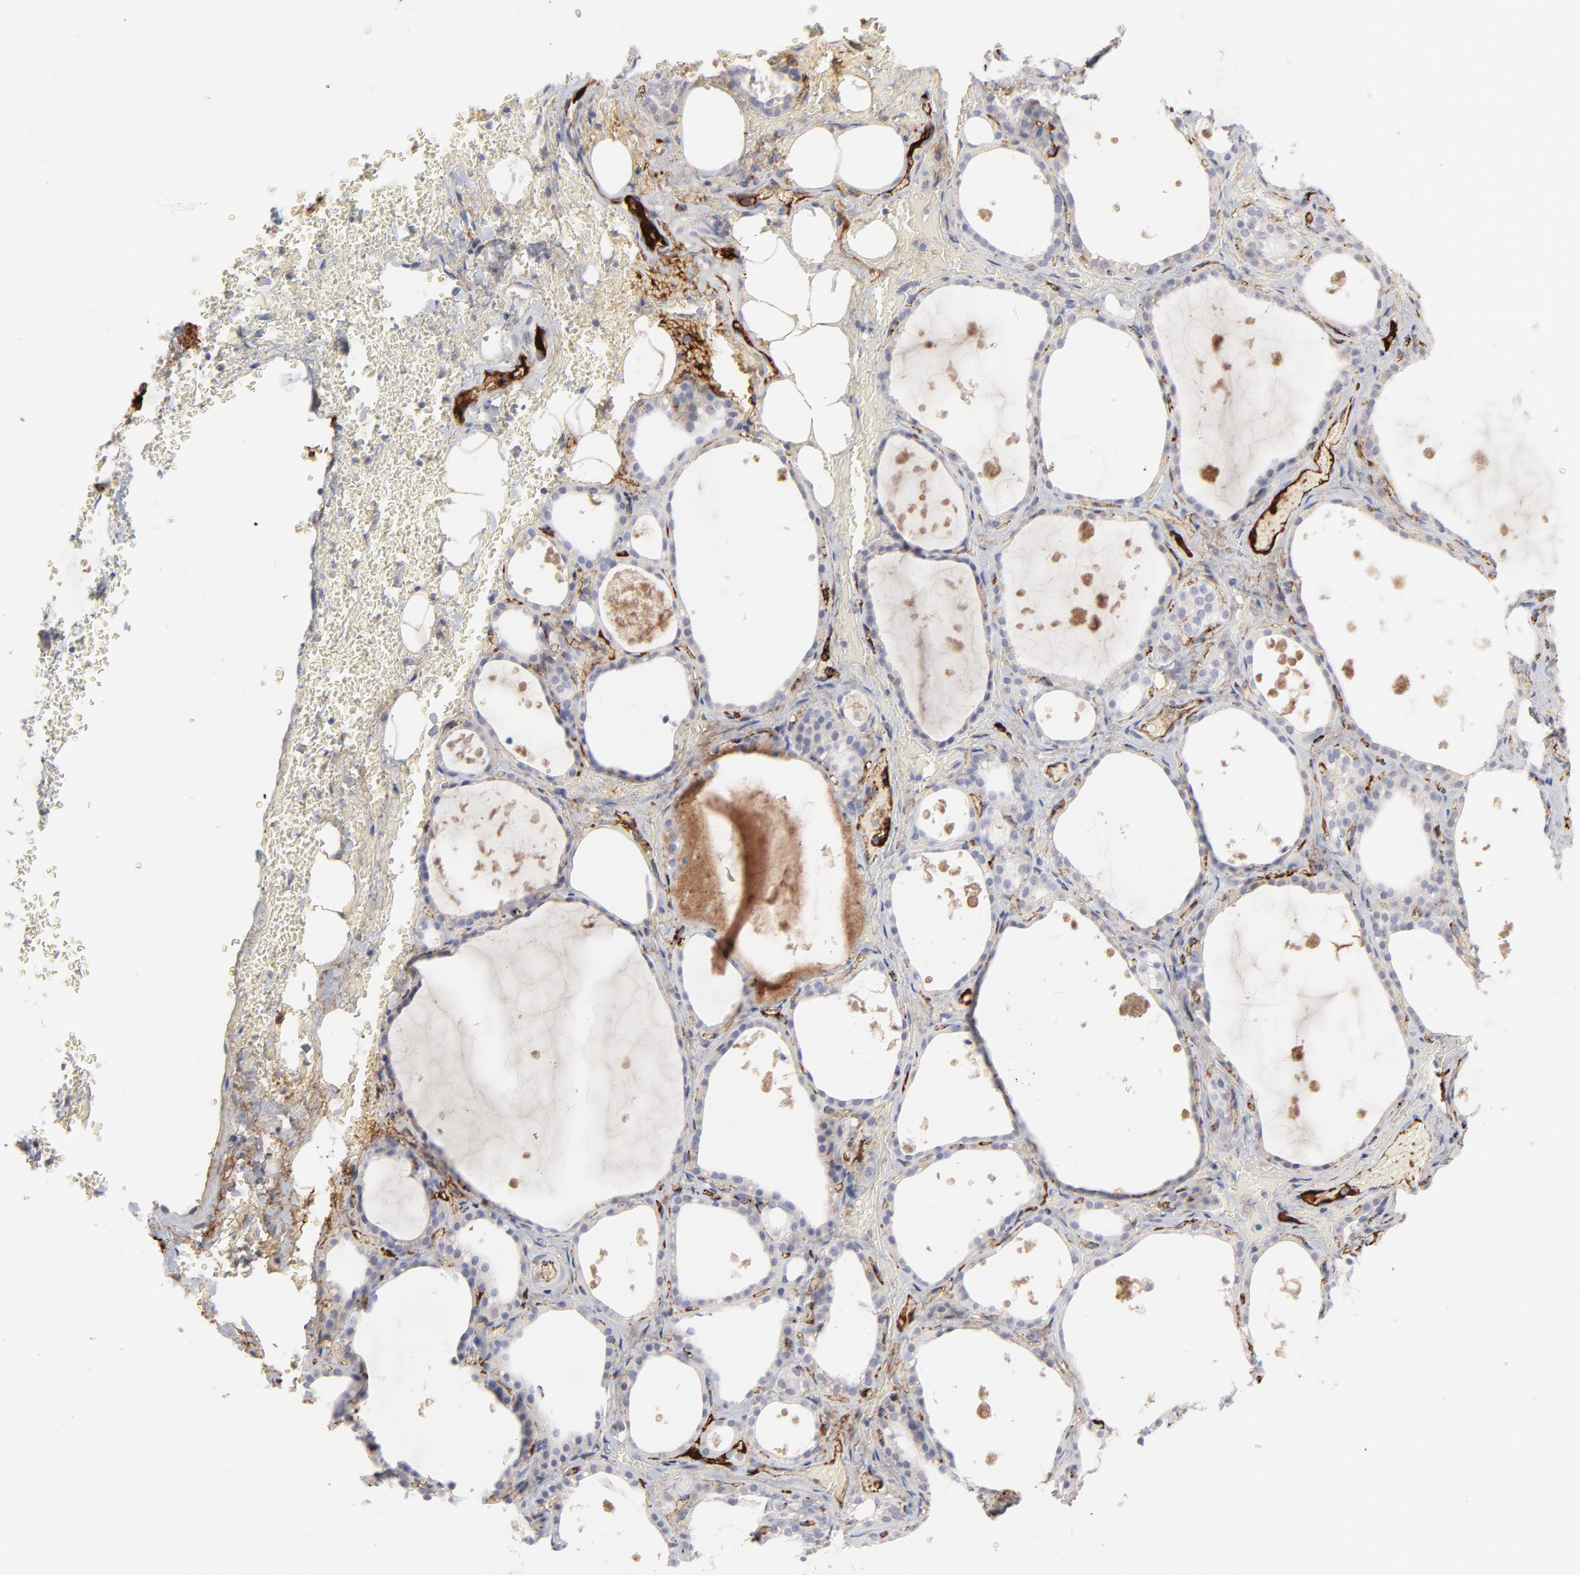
{"staining": {"intensity": "negative", "quantity": "none", "location": "none"}, "tissue": "thyroid gland", "cell_type": "Glandular cells", "image_type": "normal", "snomed": [{"axis": "morphology", "description": "Normal tissue, NOS"}, {"axis": "topography", "description": "Thyroid gland"}], "caption": "IHC image of unremarkable thyroid gland: thyroid gland stained with DAB exhibits no significant protein positivity in glandular cells.", "gene": "CCR3", "patient": {"sex": "male", "age": 61}}